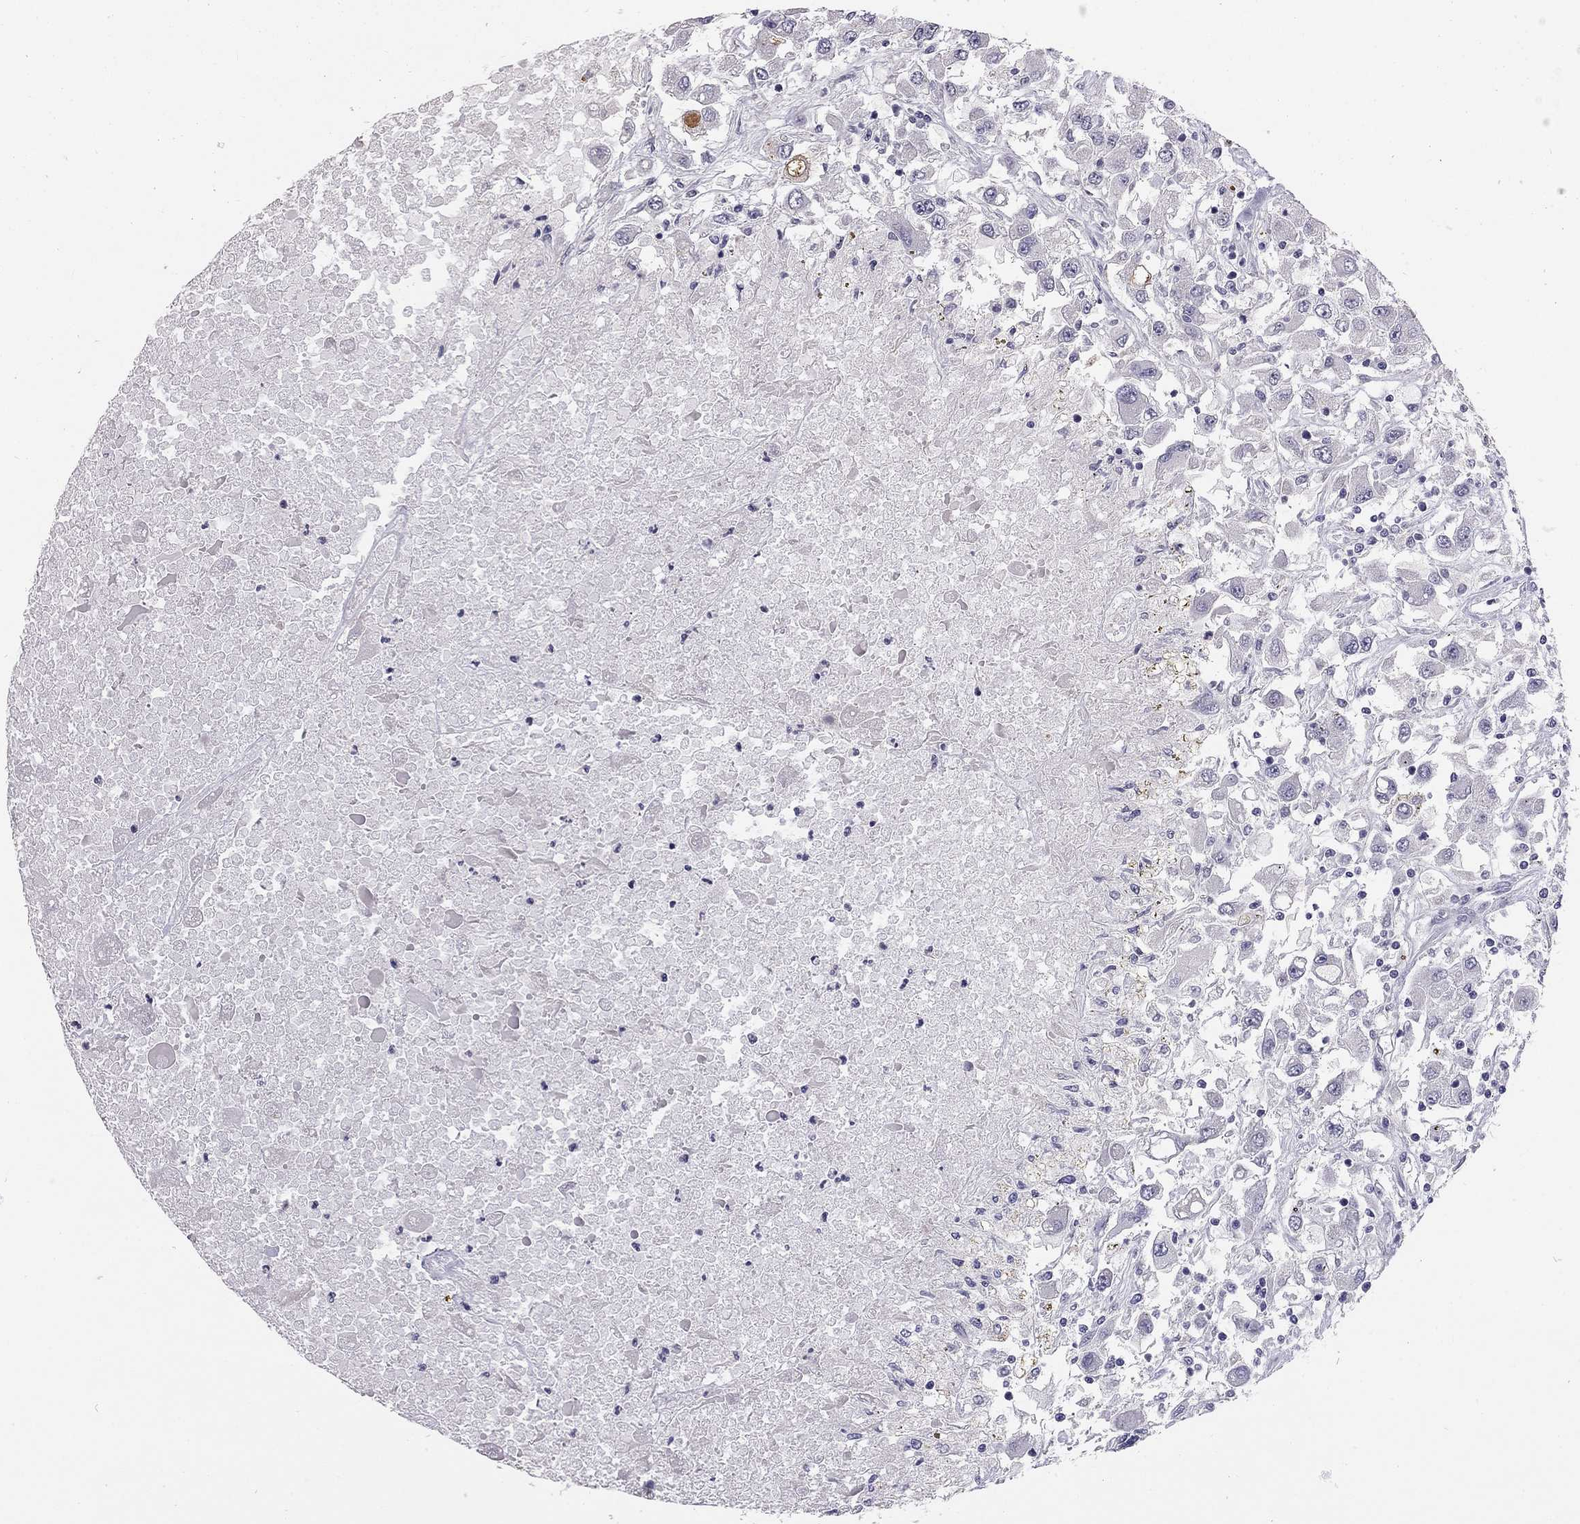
{"staining": {"intensity": "negative", "quantity": "none", "location": "none"}, "tissue": "renal cancer", "cell_type": "Tumor cells", "image_type": "cancer", "snomed": [{"axis": "morphology", "description": "Adenocarcinoma, NOS"}, {"axis": "topography", "description": "Kidney"}], "caption": "Immunohistochemical staining of adenocarcinoma (renal) shows no significant expression in tumor cells.", "gene": "SCARB1", "patient": {"sex": "female", "age": 67}}